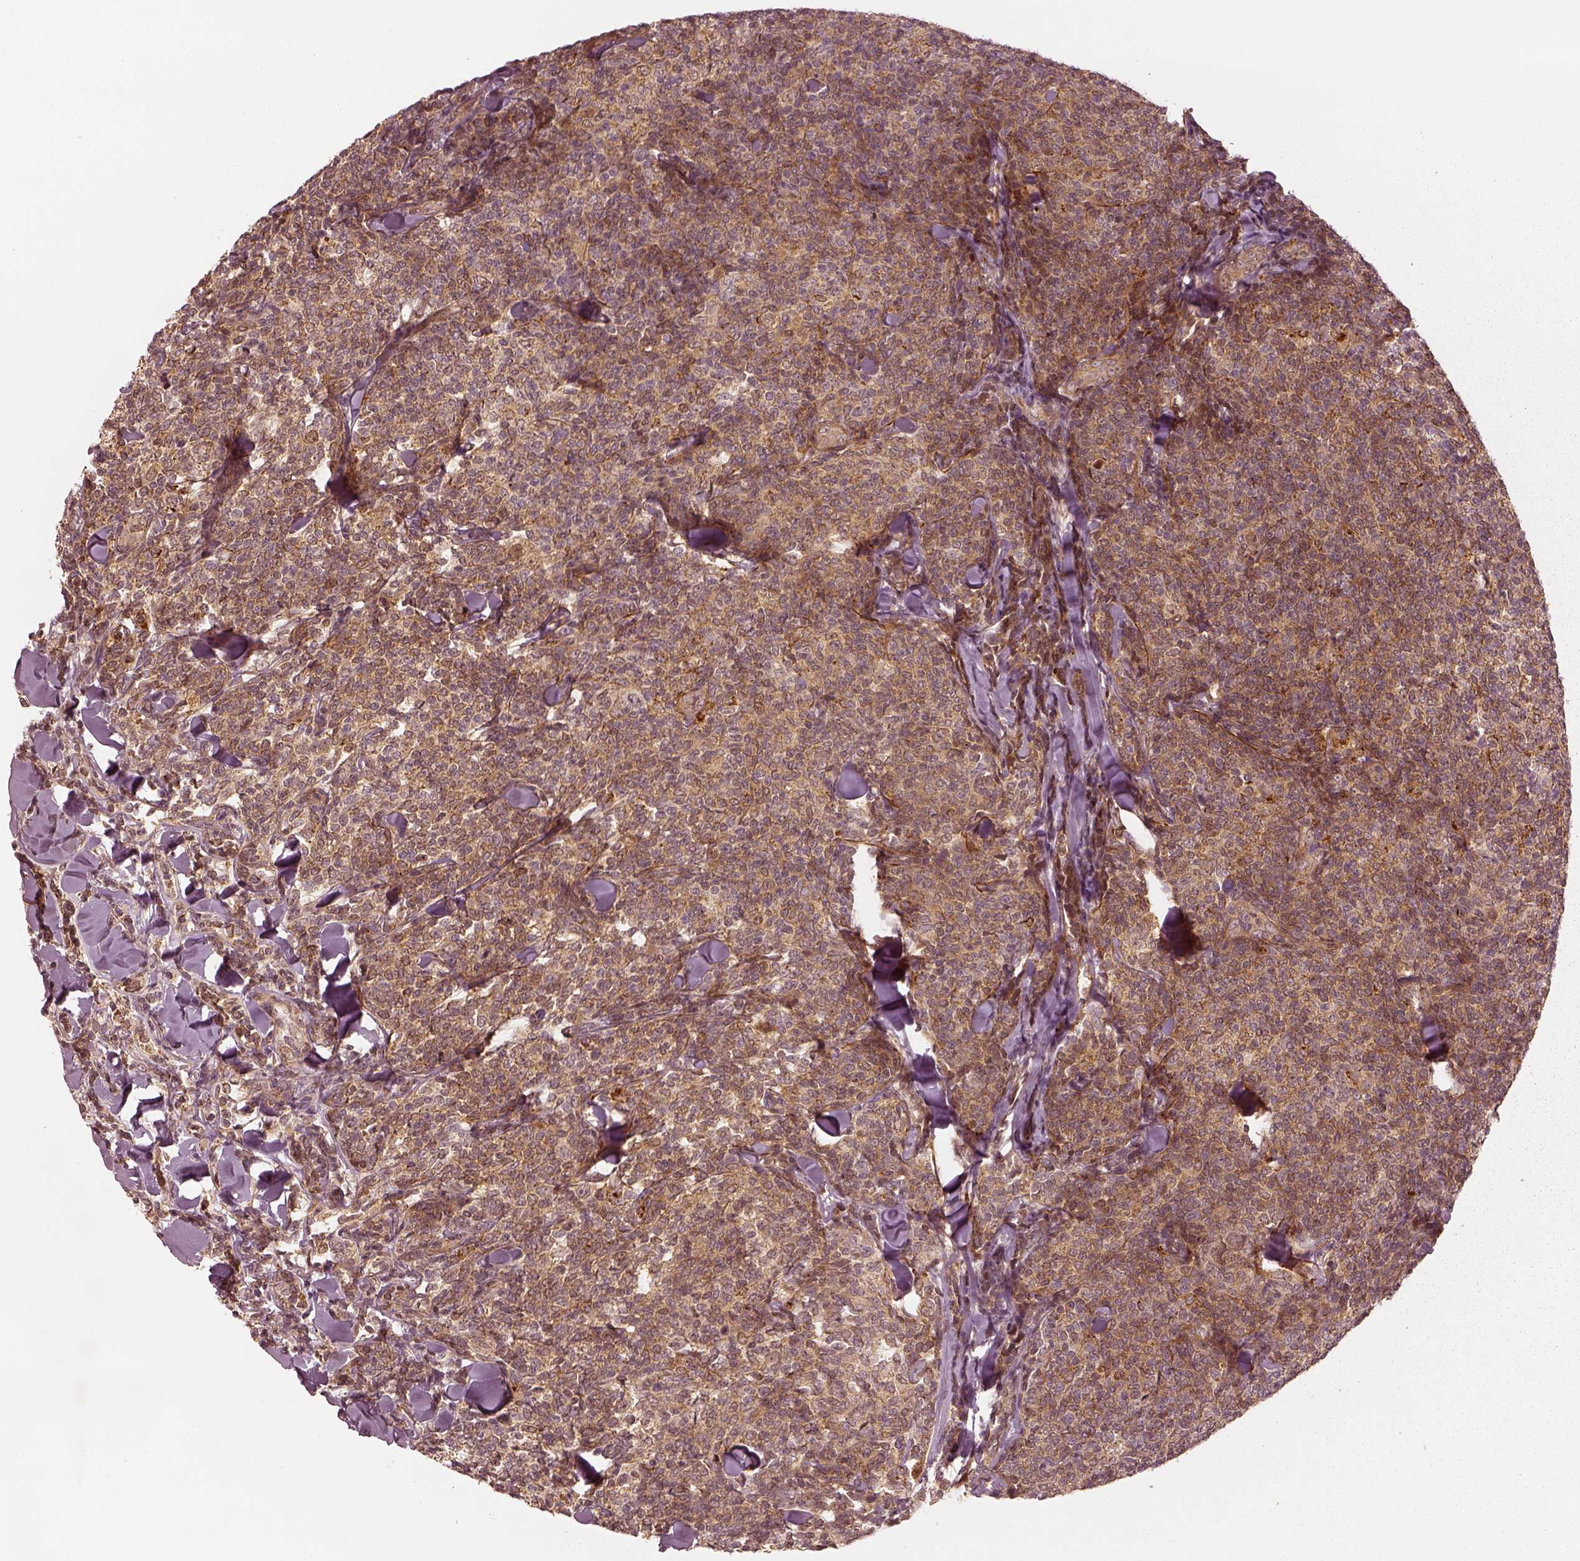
{"staining": {"intensity": "weak", "quantity": ">75%", "location": "cytoplasmic/membranous"}, "tissue": "lymphoma", "cell_type": "Tumor cells", "image_type": "cancer", "snomed": [{"axis": "morphology", "description": "Malignant lymphoma, non-Hodgkin's type, Low grade"}, {"axis": "topography", "description": "Lymph node"}], "caption": "Protein expression analysis of human malignant lymphoma, non-Hodgkin's type (low-grade) reveals weak cytoplasmic/membranous staining in about >75% of tumor cells.", "gene": "SLC12A9", "patient": {"sex": "female", "age": 56}}